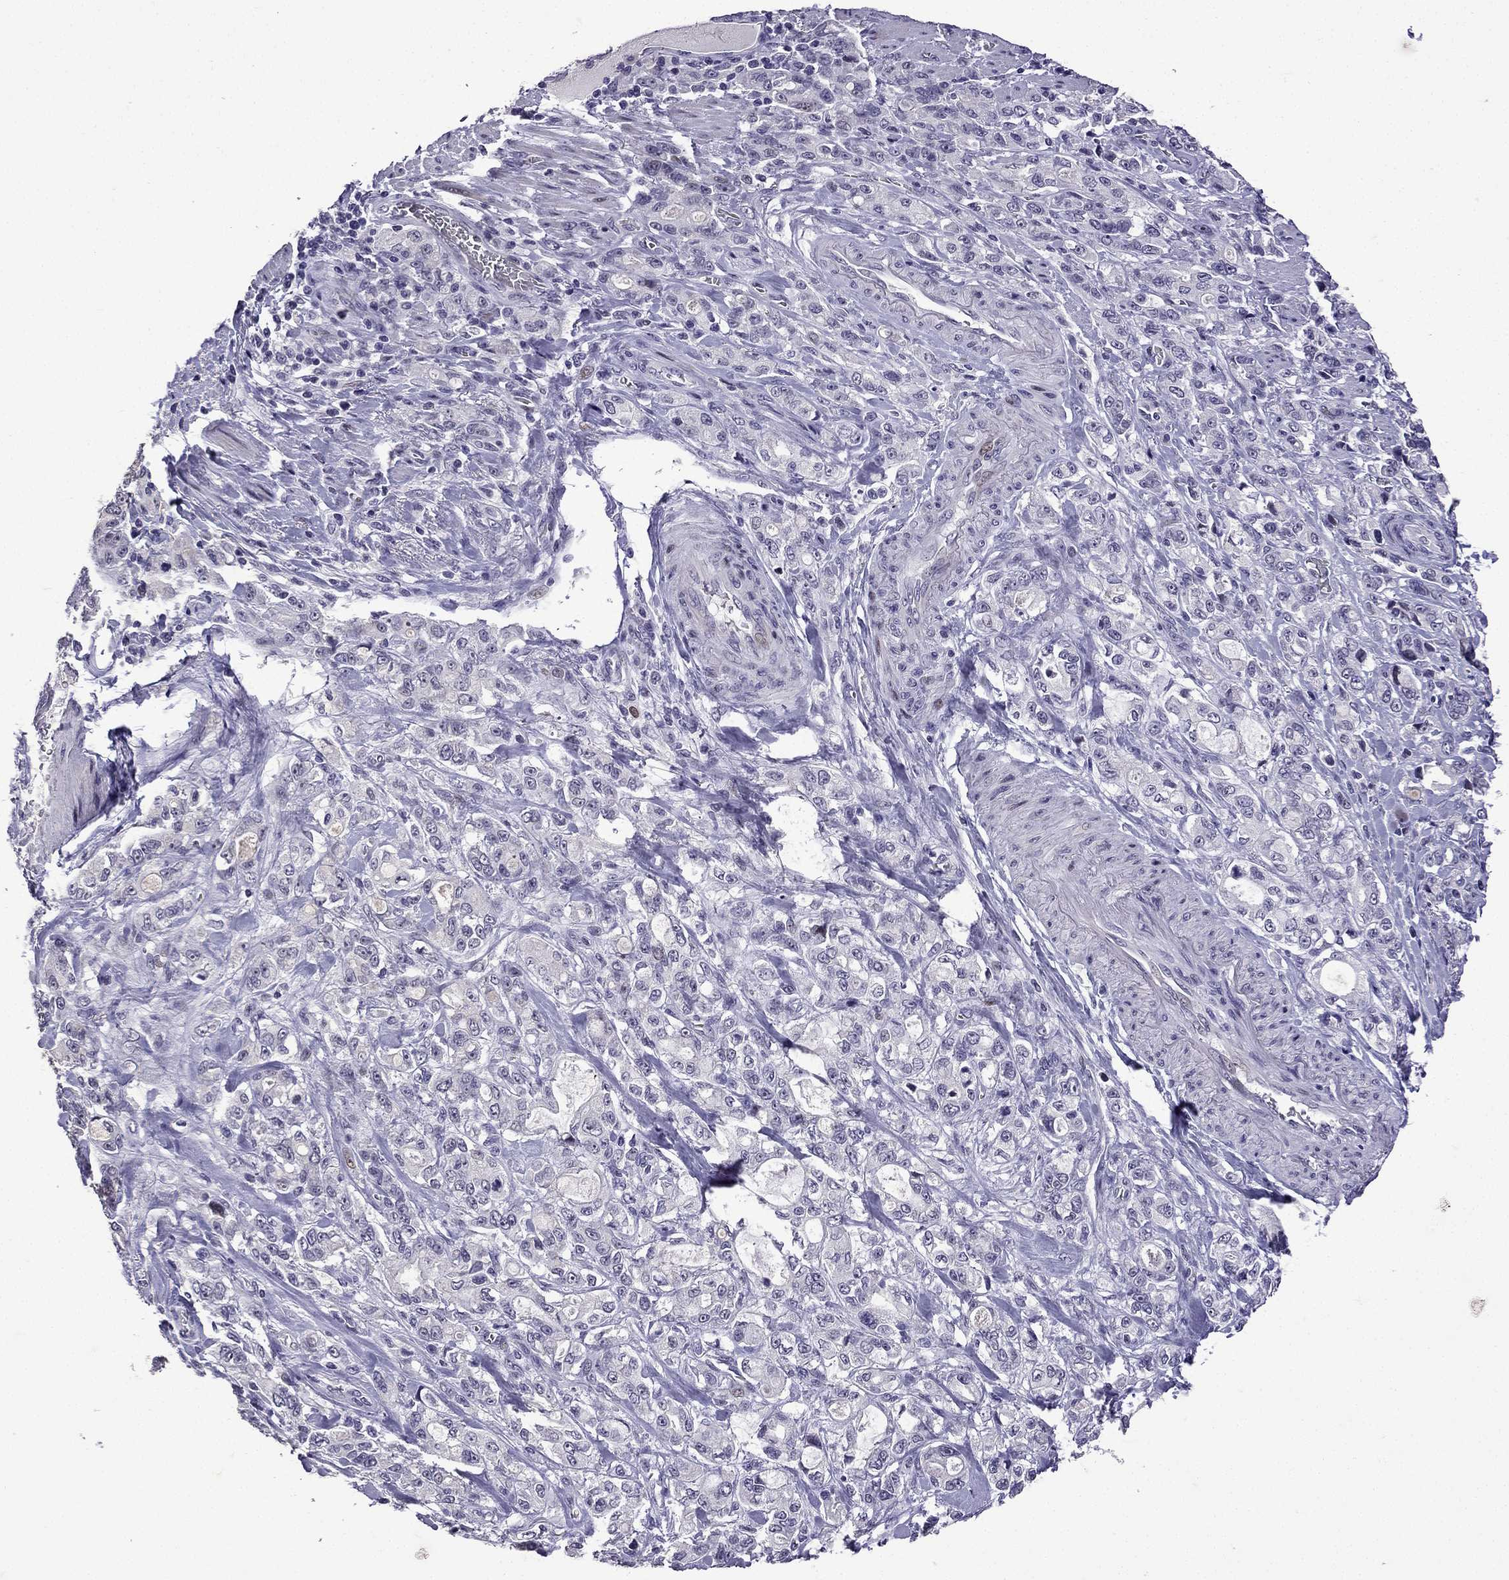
{"staining": {"intensity": "negative", "quantity": "none", "location": "none"}, "tissue": "stomach cancer", "cell_type": "Tumor cells", "image_type": "cancer", "snomed": [{"axis": "morphology", "description": "Adenocarcinoma, NOS"}, {"axis": "topography", "description": "Stomach"}], "caption": "The immunohistochemistry (IHC) histopathology image has no significant positivity in tumor cells of stomach cancer tissue. (IHC, brightfield microscopy, high magnification).", "gene": "TTN", "patient": {"sex": "male", "age": 63}}